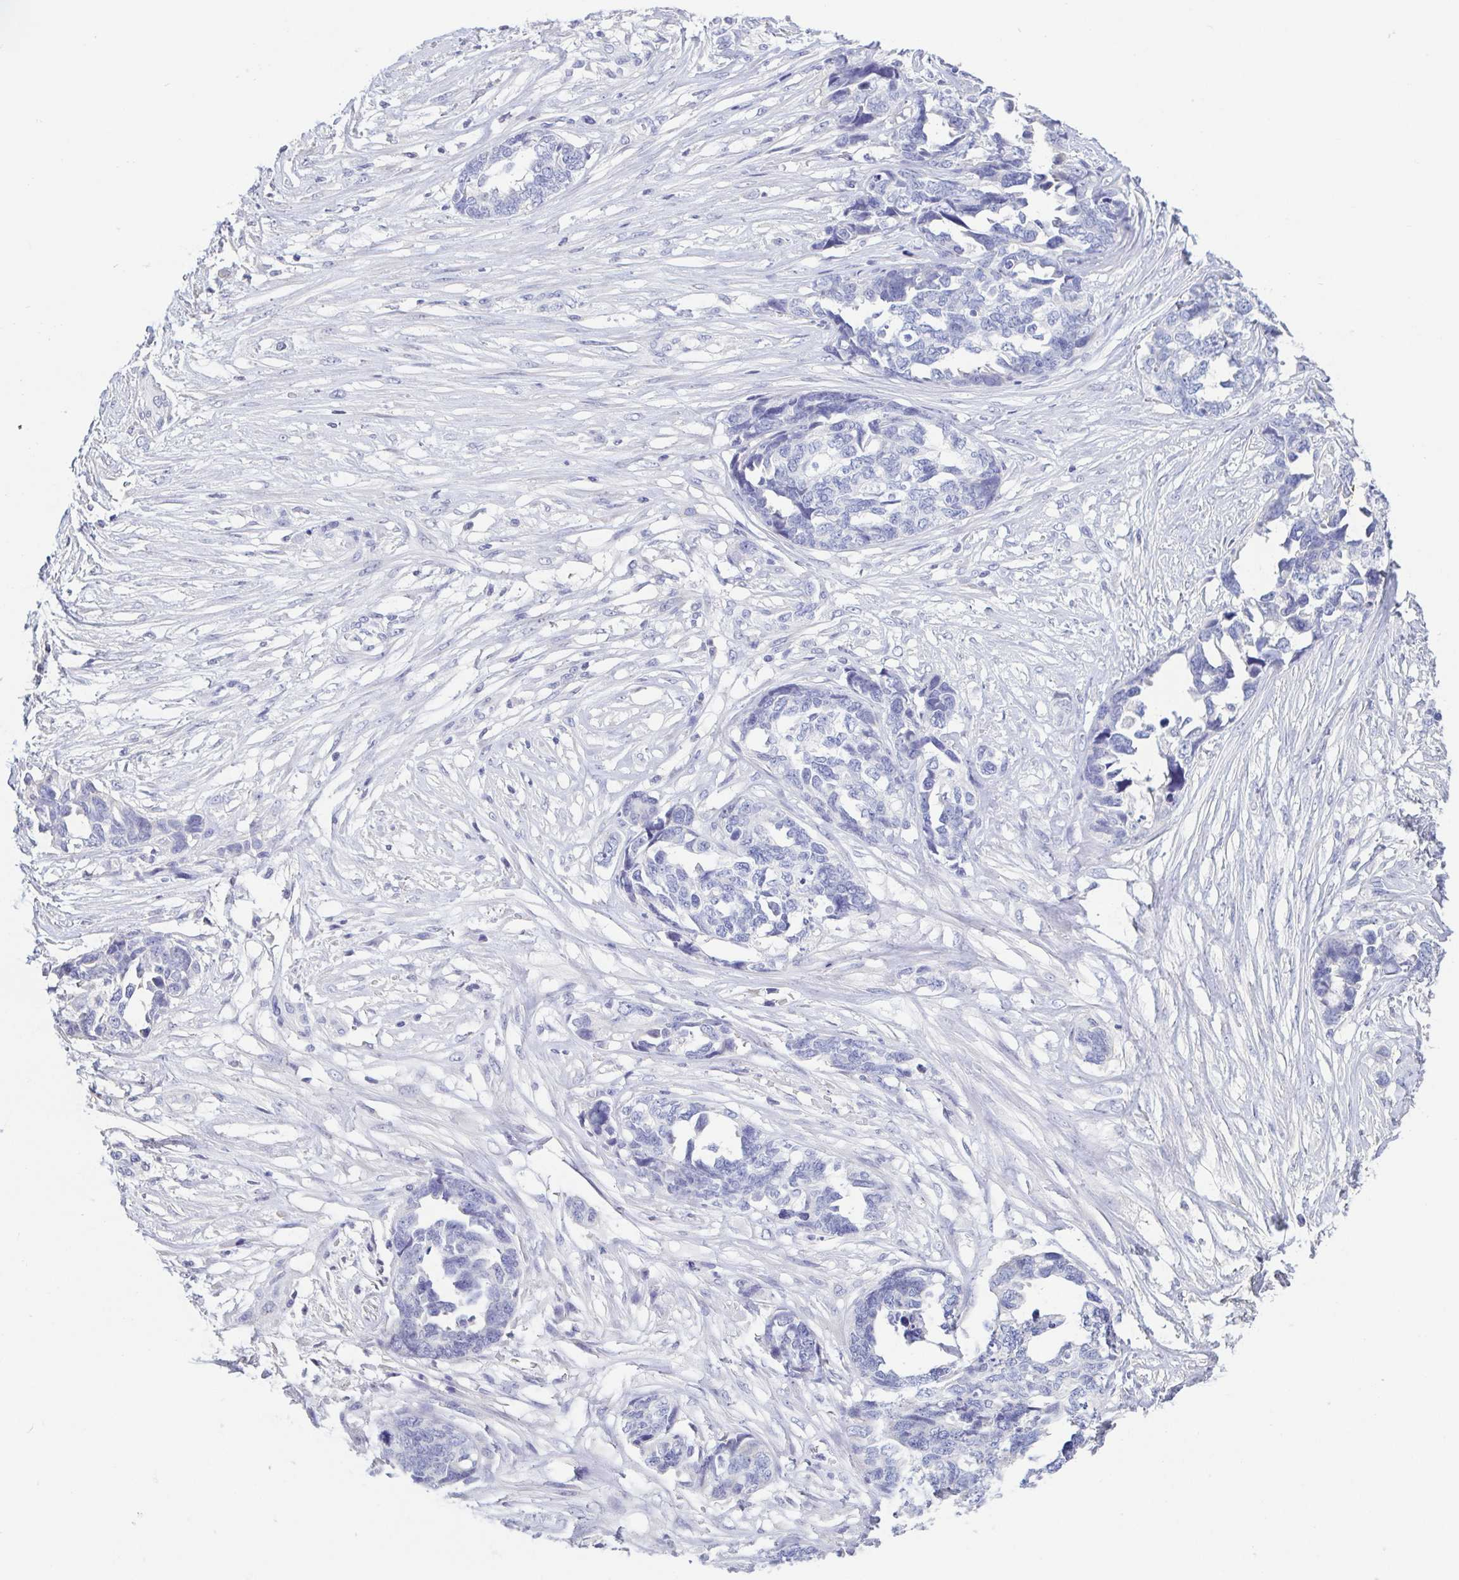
{"staining": {"intensity": "negative", "quantity": "none", "location": "none"}, "tissue": "ovarian cancer", "cell_type": "Tumor cells", "image_type": "cancer", "snomed": [{"axis": "morphology", "description": "Cystadenocarcinoma, serous, NOS"}, {"axis": "topography", "description": "Ovary"}], "caption": "The immunohistochemistry photomicrograph has no significant positivity in tumor cells of ovarian serous cystadenocarcinoma tissue. The staining was performed using DAB (3,3'-diaminobenzidine) to visualize the protein expression in brown, while the nuclei were stained in blue with hematoxylin (Magnification: 20x).", "gene": "TREH", "patient": {"sex": "female", "age": 69}}